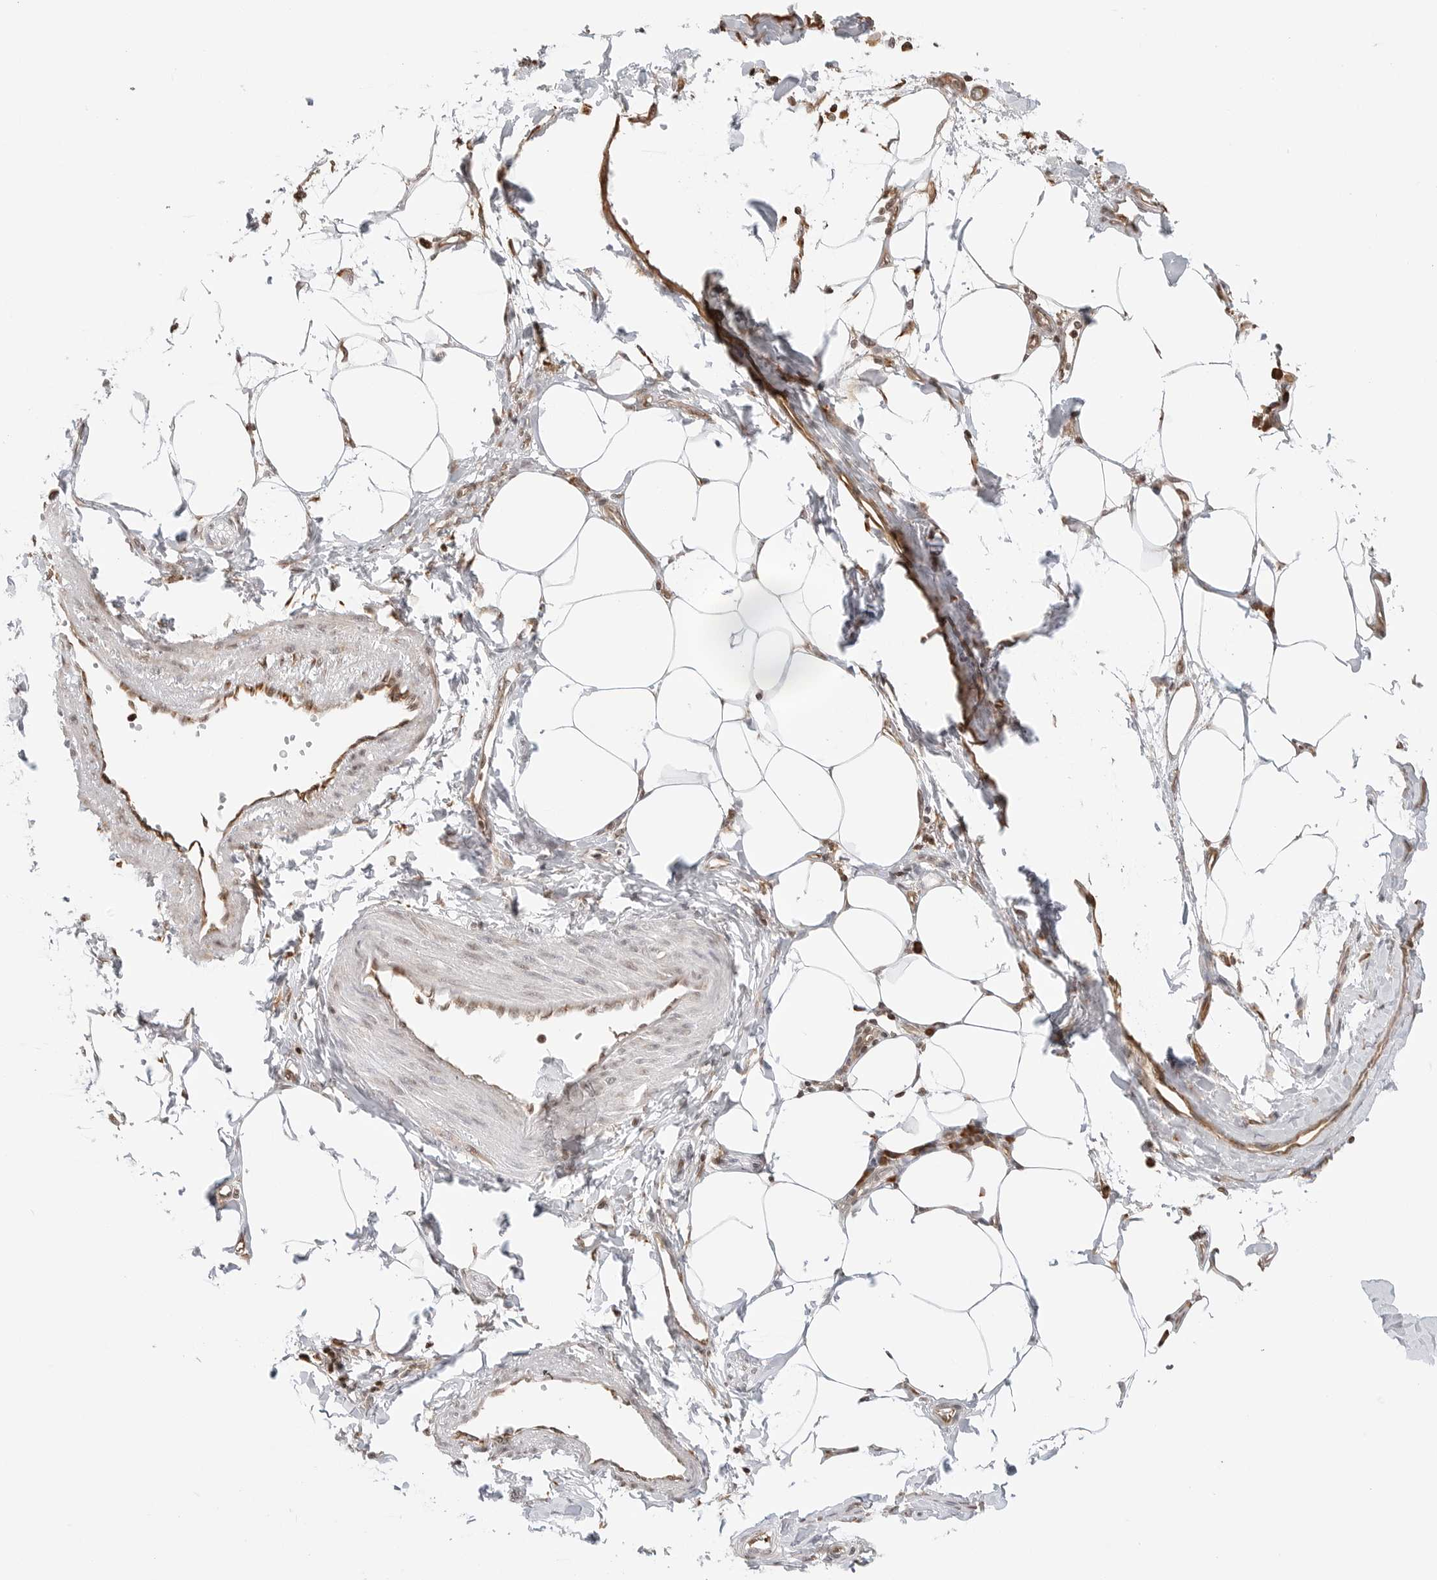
{"staining": {"intensity": "weak", "quantity": ">75%", "location": "nuclear"}, "tissue": "smooth muscle", "cell_type": "Smooth muscle cells", "image_type": "normal", "snomed": [{"axis": "morphology", "description": "Normal tissue, NOS"}, {"axis": "morphology", "description": "Adenocarcinoma, NOS"}, {"axis": "topography", "description": "Smooth muscle"}, {"axis": "topography", "description": "Colon"}], "caption": "An image showing weak nuclear positivity in about >75% of smooth muscle cells in benign smooth muscle, as visualized by brown immunohistochemical staining.", "gene": "FKBP14", "patient": {"sex": "male", "age": 14}}